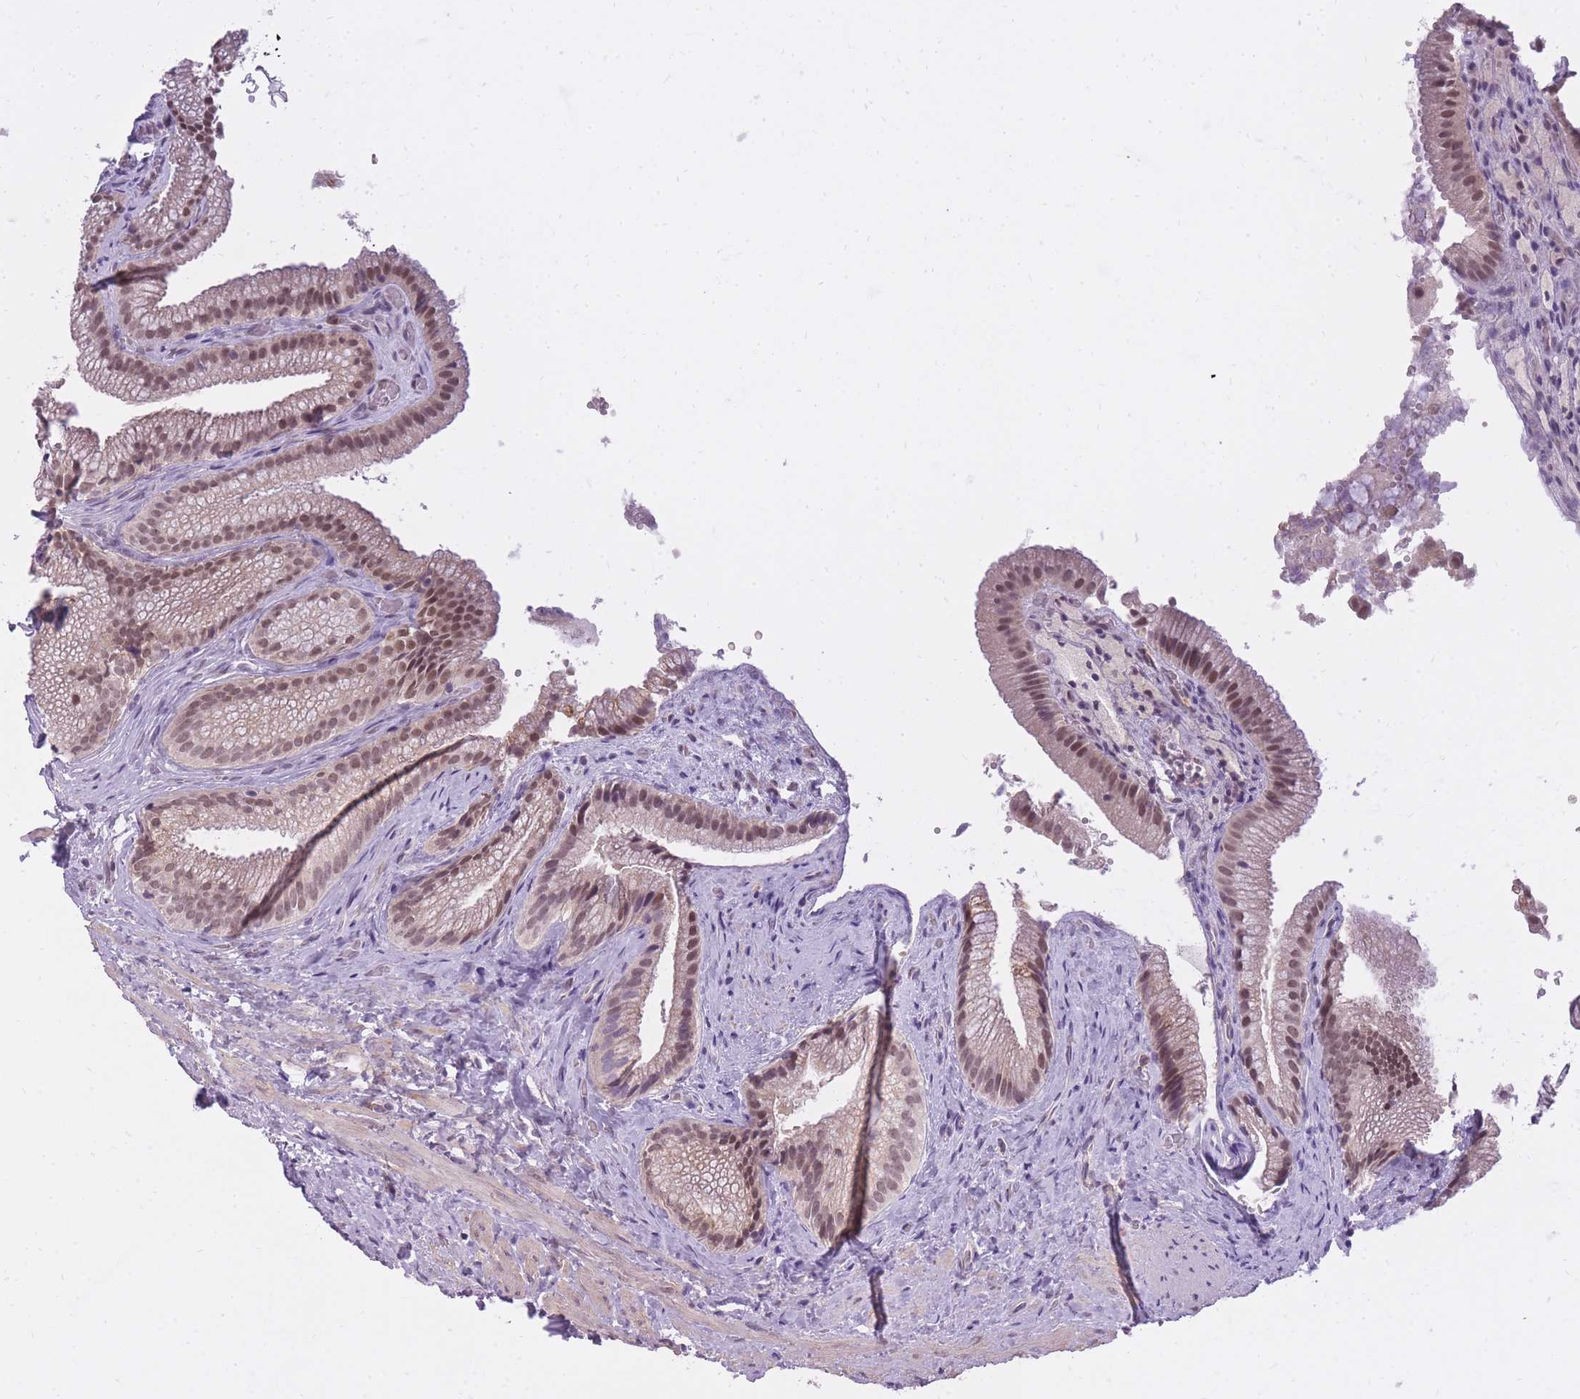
{"staining": {"intensity": "strong", "quantity": ">75%", "location": "nuclear"}, "tissue": "gallbladder", "cell_type": "Glandular cells", "image_type": "normal", "snomed": [{"axis": "morphology", "description": "Normal tissue, NOS"}, {"axis": "morphology", "description": "Inflammation, NOS"}, {"axis": "topography", "description": "Gallbladder"}], "caption": "Immunohistochemistry (IHC) staining of unremarkable gallbladder, which reveals high levels of strong nuclear staining in about >75% of glandular cells indicating strong nuclear protein expression. The staining was performed using DAB (3,3'-diaminobenzidine) (brown) for protein detection and nuclei were counterstained in hematoxylin (blue).", "gene": "TIGD1", "patient": {"sex": "male", "age": 51}}